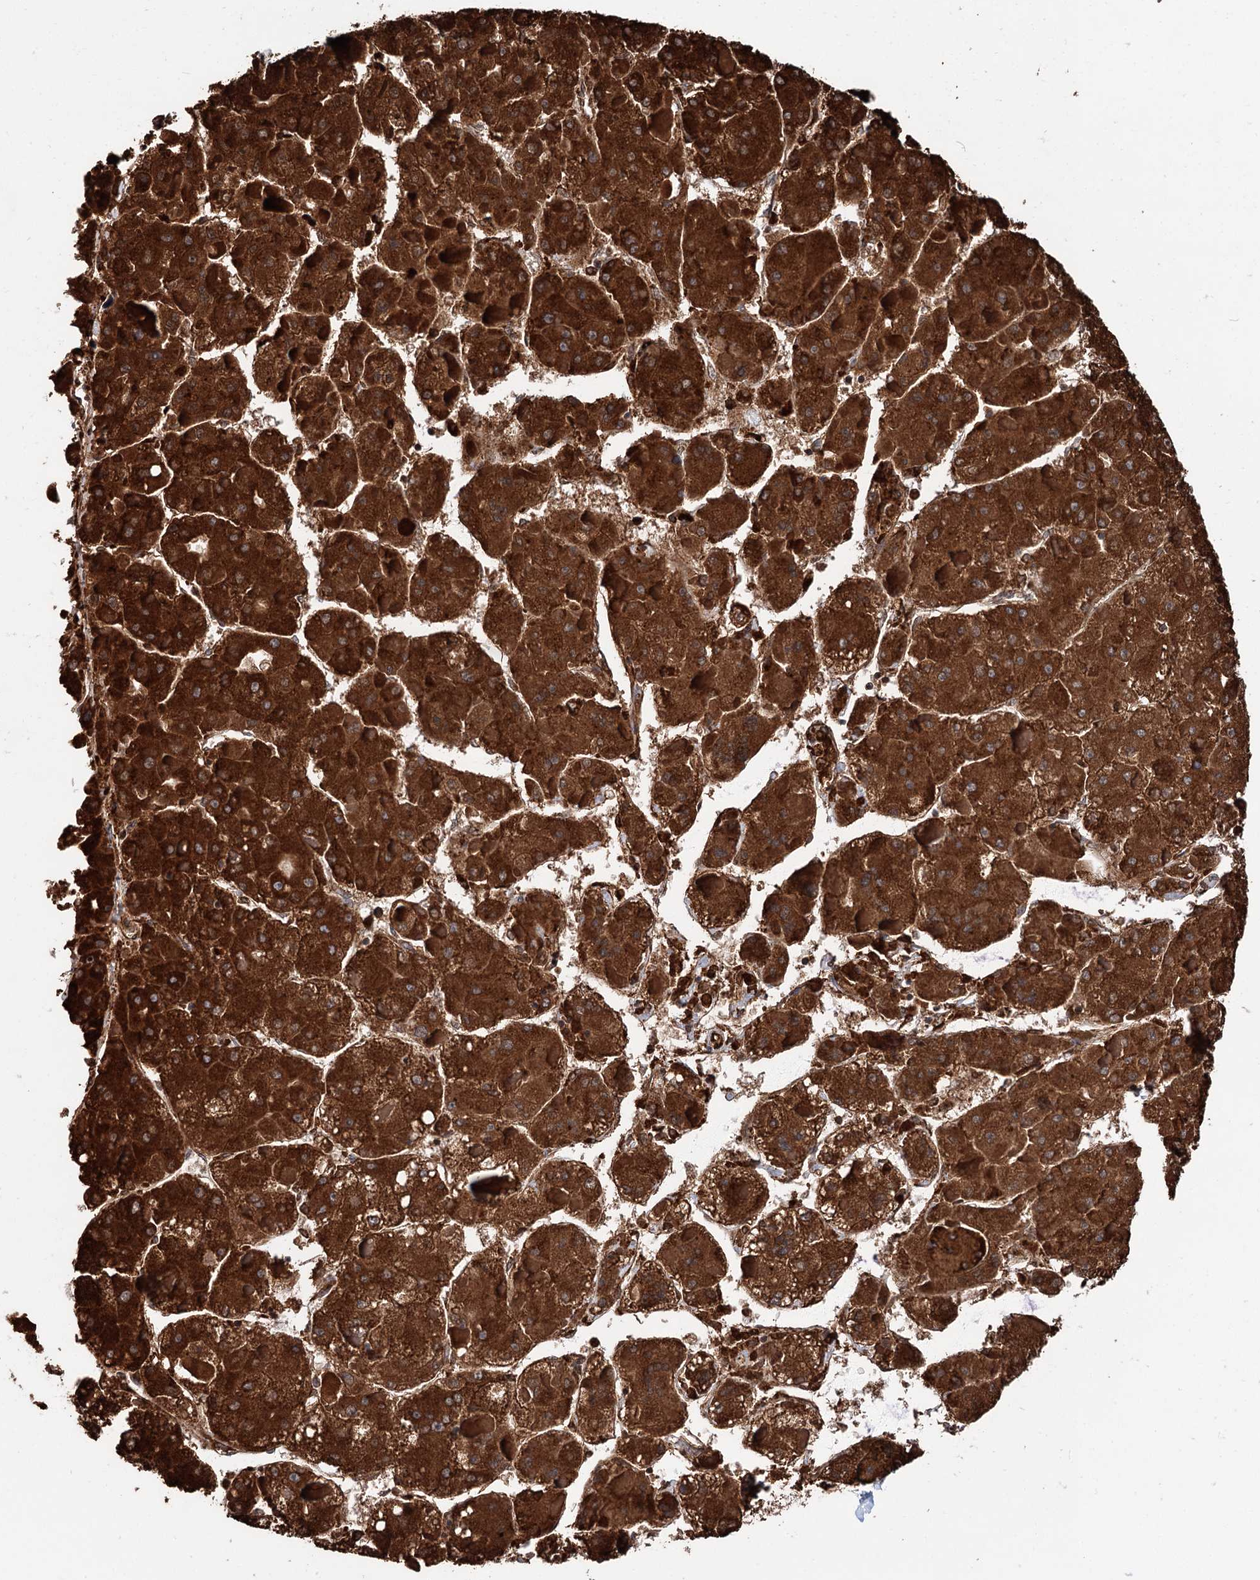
{"staining": {"intensity": "strong", "quantity": ">75%", "location": "cytoplasmic/membranous"}, "tissue": "liver cancer", "cell_type": "Tumor cells", "image_type": "cancer", "snomed": [{"axis": "morphology", "description": "Carcinoma, Hepatocellular, NOS"}, {"axis": "topography", "description": "Liver"}], "caption": "IHC of liver cancer (hepatocellular carcinoma) demonstrates high levels of strong cytoplasmic/membranous staining in about >75% of tumor cells.", "gene": "ERP29", "patient": {"sex": "female", "age": 73}}